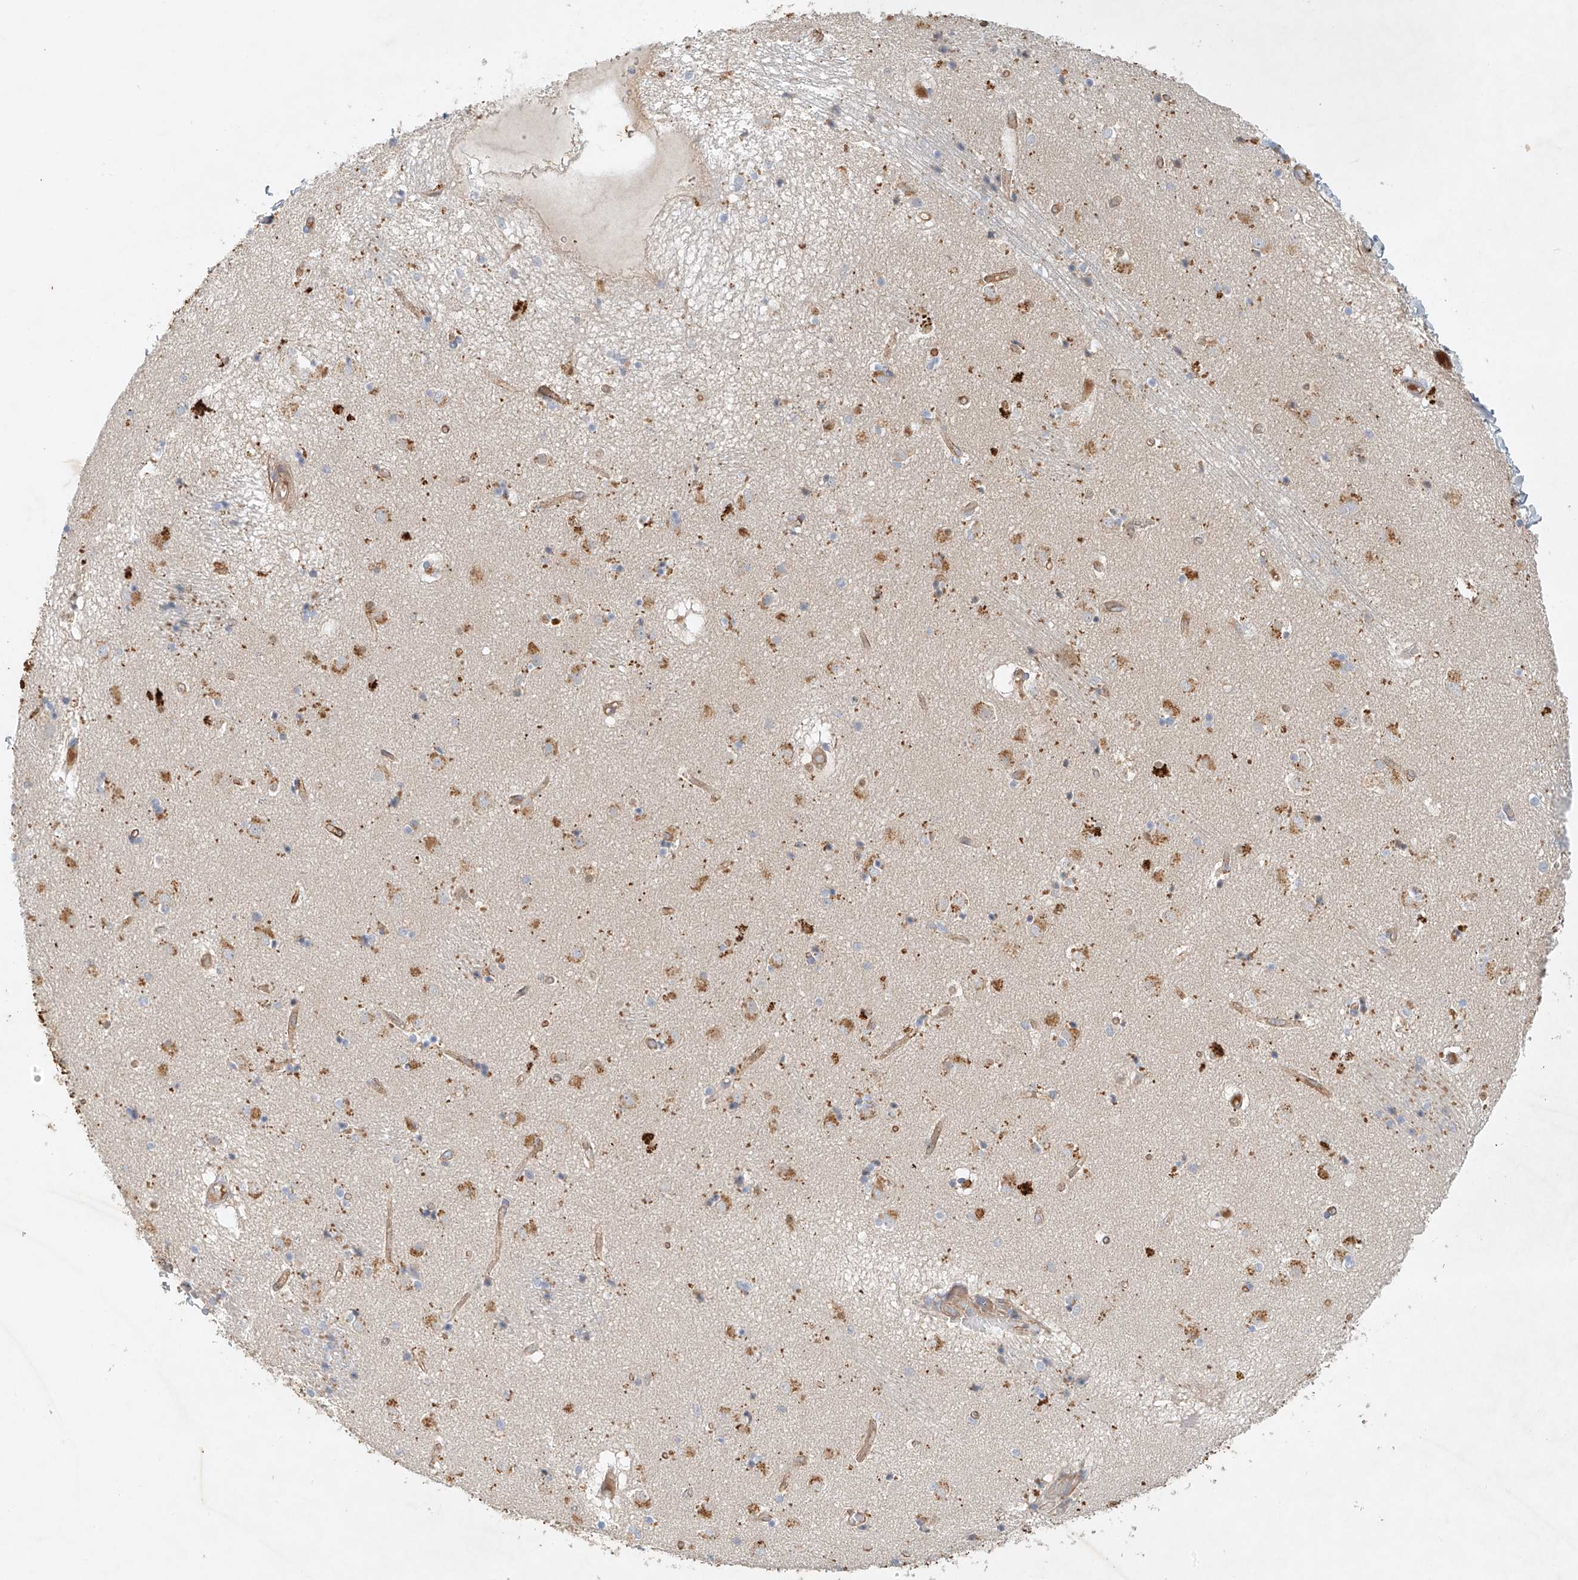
{"staining": {"intensity": "moderate", "quantity": "<25%", "location": "cytoplasmic/membranous"}, "tissue": "caudate", "cell_type": "Glial cells", "image_type": "normal", "snomed": [{"axis": "morphology", "description": "Normal tissue, NOS"}, {"axis": "topography", "description": "Lateral ventricle wall"}], "caption": "Glial cells exhibit moderate cytoplasmic/membranous staining in approximately <25% of cells in unremarkable caudate. (DAB (3,3'-diaminobenzidine) IHC with brightfield microscopy, high magnification).", "gene": "ENSG00000266202", "patient": {"sex": "male", "age": 70}}